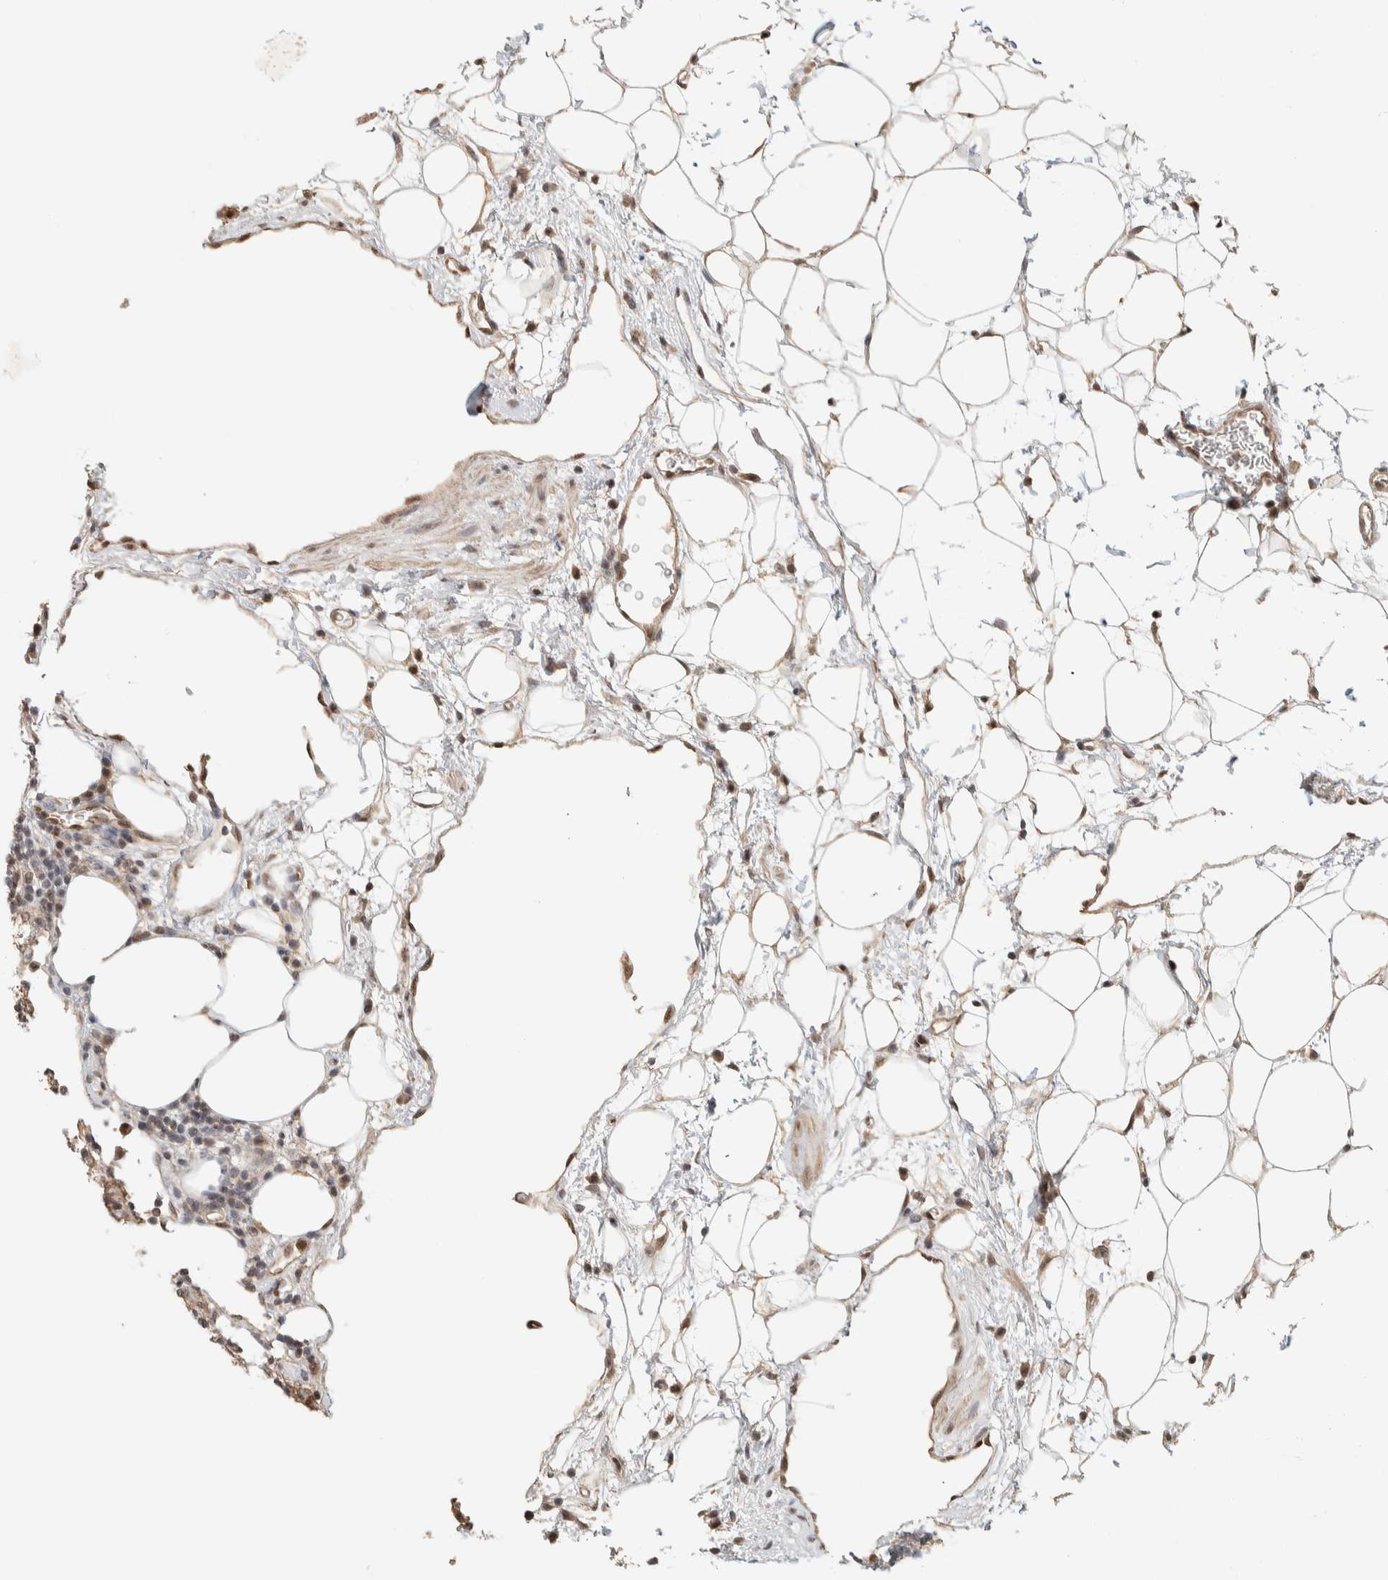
{"staining": {"intensity": "moderate", "quantity": "<25%", "location": "nuclear"}, "tissue": "lymph node", "cell_type": "Germinal center cells", "image_type": "normal", "snomed": [{"axis": "morphology", "description": "Normal tissue, NOS"}, {"axis": "morphology", "description": "Carcinoid, malignant, NOS"}, {"axis": "topography", "description": "Lymph node"}], "caption": "Protein expression analysis of normal lymph node reveals moderate nuclear staining in approximately <25% of germinal center cells. (IHC, brightfield microscopy, high magnification).", "gene": "PUS7", "patient": {"sex": "male", "age": 47}}